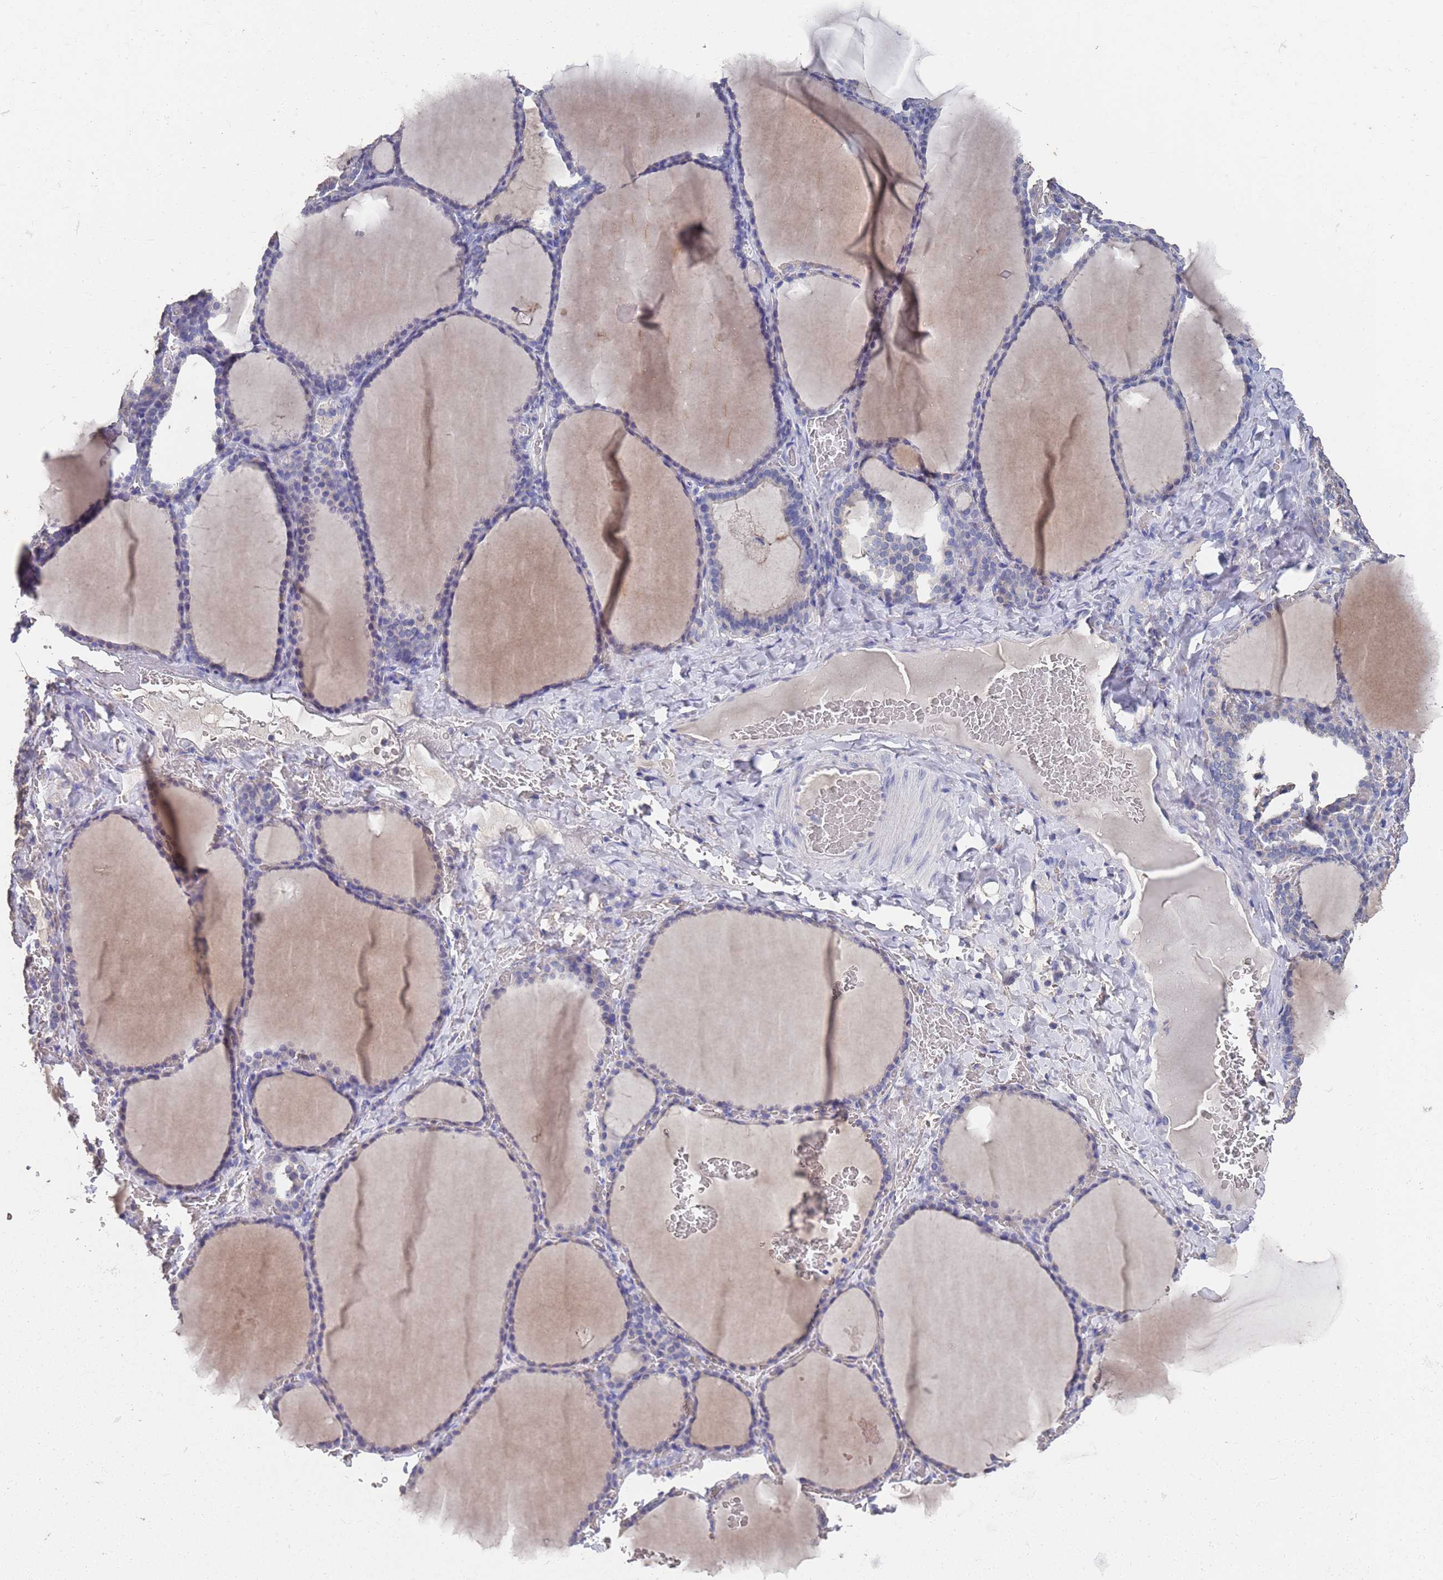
{"staining": {"intensity": "weak", "quantity": "25%-75%", "location": "cytoplasmic/membranous"}, "tissue": "thyroid gland", "cell_type": "Glandular cells", "image_type": "normal", "snomed": [{"axis": "morphology", "description": "Normal tissue, NOS"}, {"axis": "topography", "description": "Thyroid gland"}], "caption": "Immunohistochemistry histopathology image of normal thyroid gland: thyroid gland stained using IHC demonstrates low levels of weak protein expression localized specifically in the cytoplasmic/membranous of glandular cells, appearing as a cytoplasmic/membranous brown color.", "gene": "BTBD18", "patient": {"sex": "female", "age": 39}}